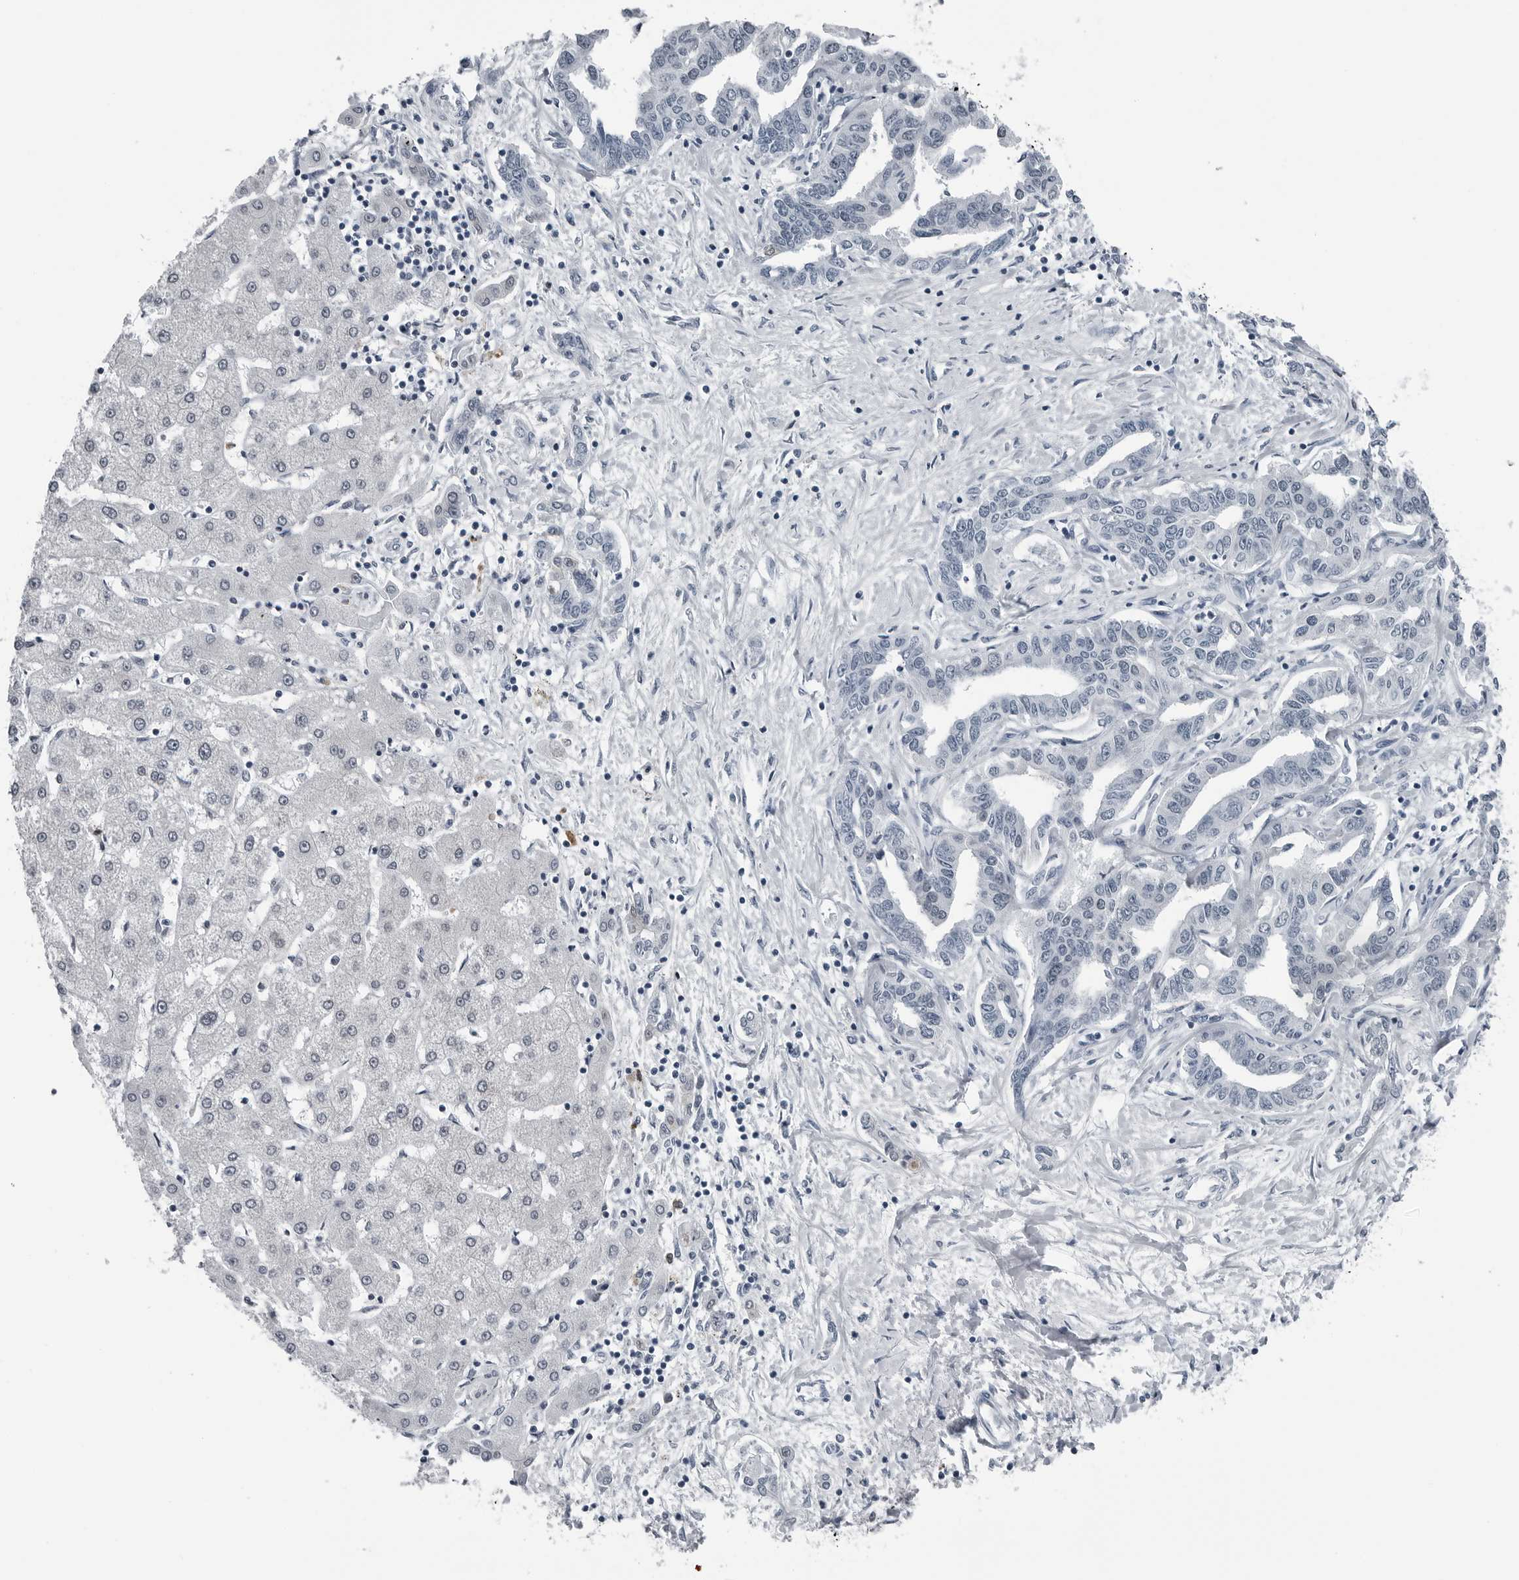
{"staining": {"intensity": "negative", "quantity": "none", "location": "none"}, "tissue": "liver cancer", "cell_type": "Tumor cells", "image_type": "cancer", "snomed": [{"axis": "morphology", "description": "Cholangiocarcinoma"}, {"axis": "topography", "description": "Liver"}], "caption": "IHC micrograph of neoplastic tissue: human liver cholangiocarcinoma stained with DAB (3,3'-diaminobenzidine) displays no significant protein staining in tumor cells.", "gene": "AKR1A1", "patient": {"sex": "male", "age": 59}}